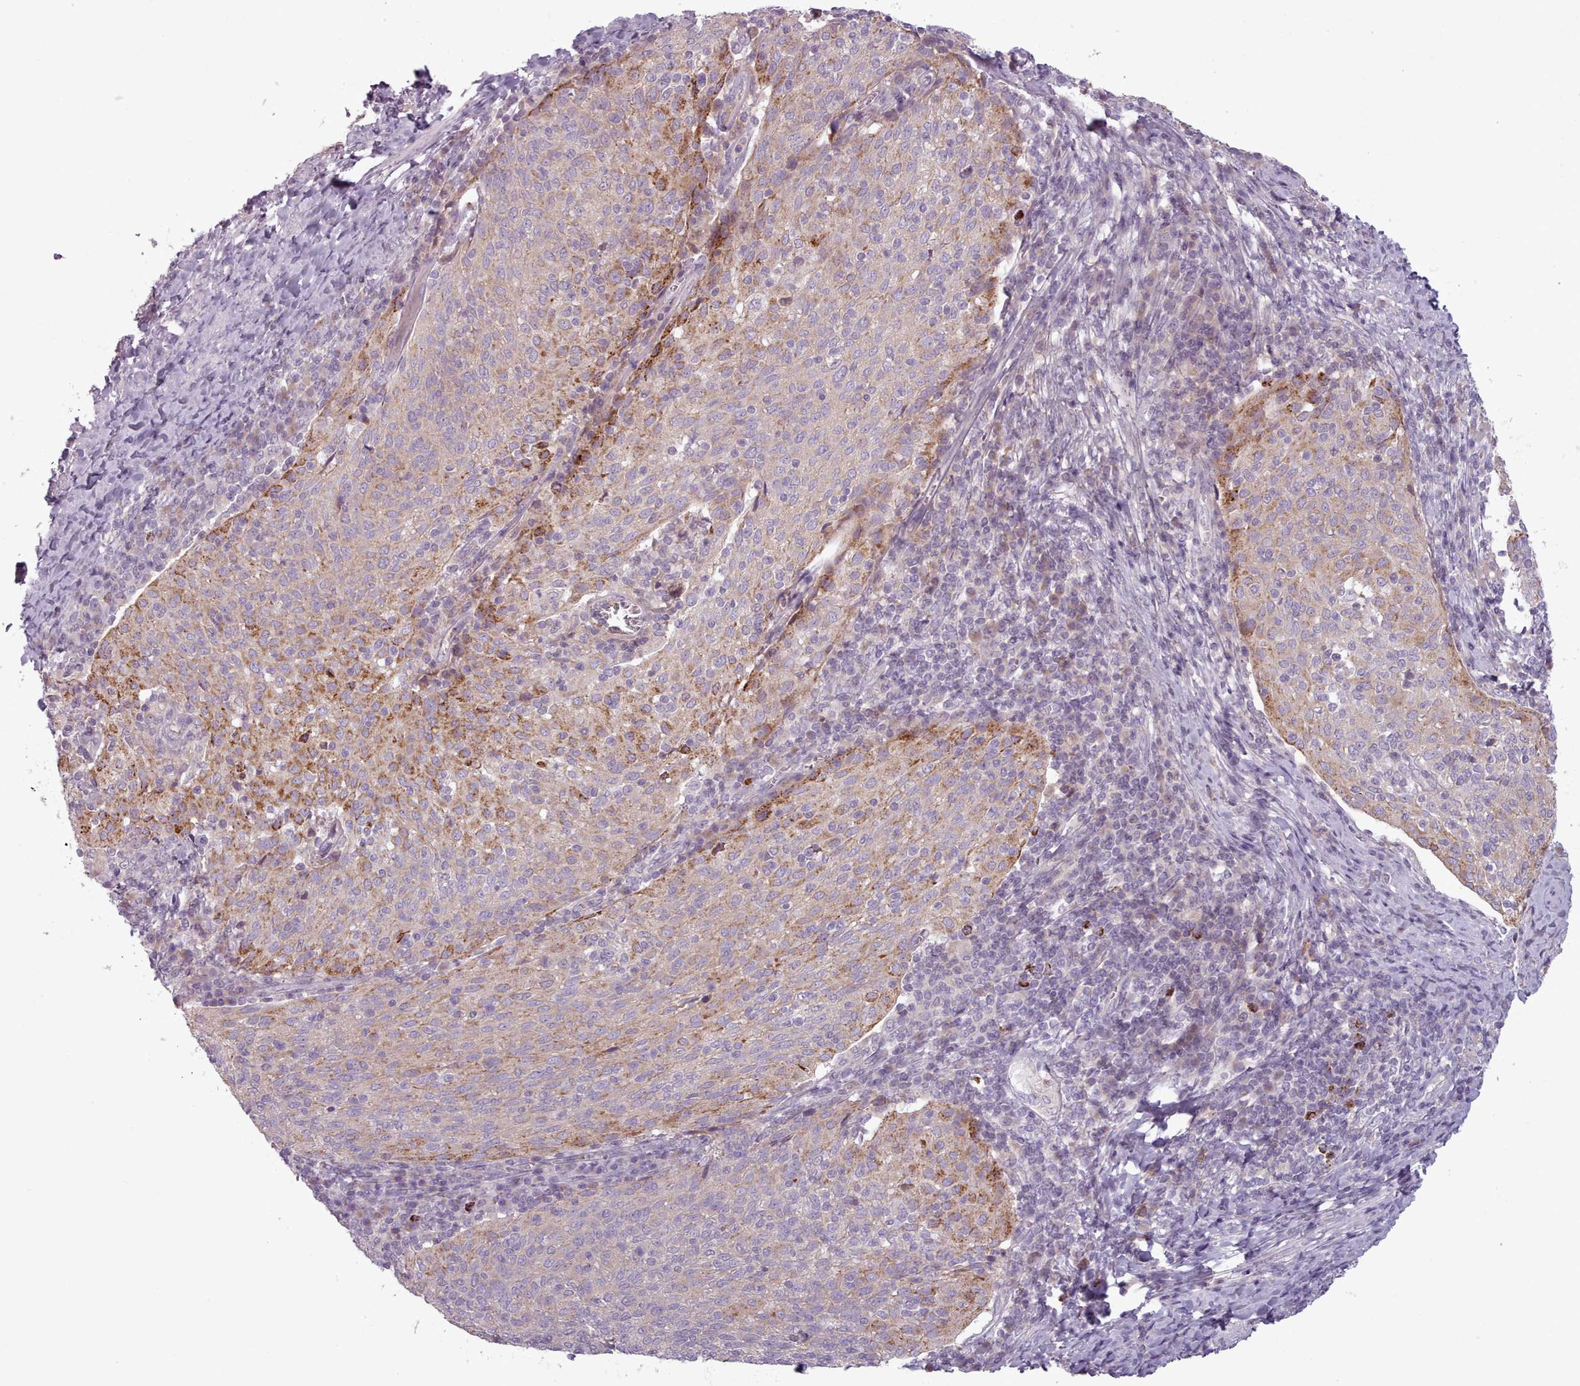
{"staining": {"intensity": "moderate", "quantity": "<25%", "location": "cytoplasmic/membranous"}, "tissue": "cervical cancer", "cell_type": "Tumor cells", "image_type": "cancer", "snomed": [{"axis": "morphology", "description": "Squamous cell carcinoma, NOS"}, {"axis": "topography", "description": "Cervix"}], "caption": "The immunohistochemical stain shows moderate cytoplasmic/membranous staining in tumor cells of cervical cancer (squamous cell carcinoma) tissue.", "gene": "LAPTM5", "patient": {"sex": "female", "age": 52}}